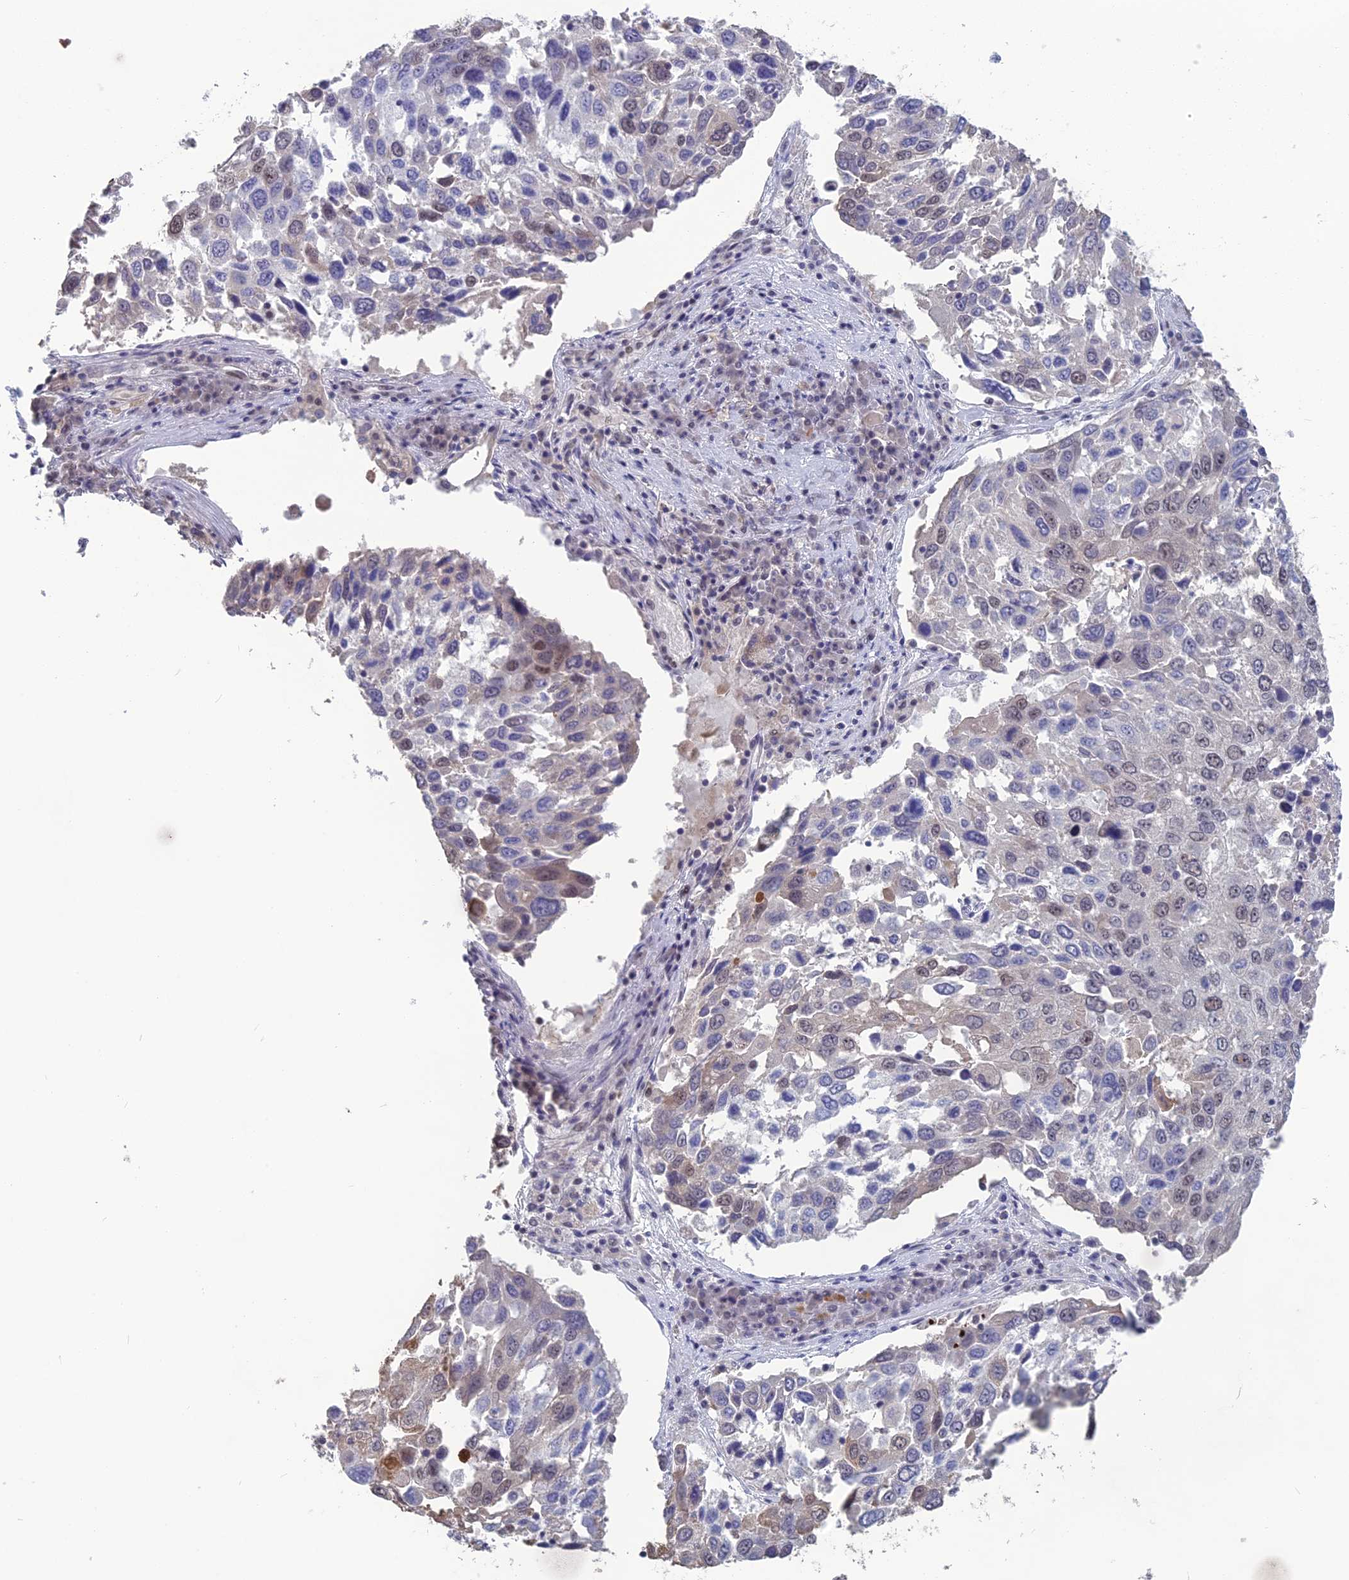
{"staining": {"intensity": "weak", "quantity": "<25%", "location": "nuclear"}, "tissue": "lung cancer", "cell_type": "Tumor cells", "image_type": "cancer", "snomed": [{"axis": "morphology", "description": "Squamous cell carcinoma, NOS"}, {"axis": "topography", "description": "Lung"}], "caption": "Immunohistochemistry micrograph of neoplastic tissue: lung cancer stained with DAB (3,3'-diaminobenzidine) demonstrates no significant protein staining in tumor cells.", "gene": "MT-CO3", "patient": {"sex": "male", "age": 65}}